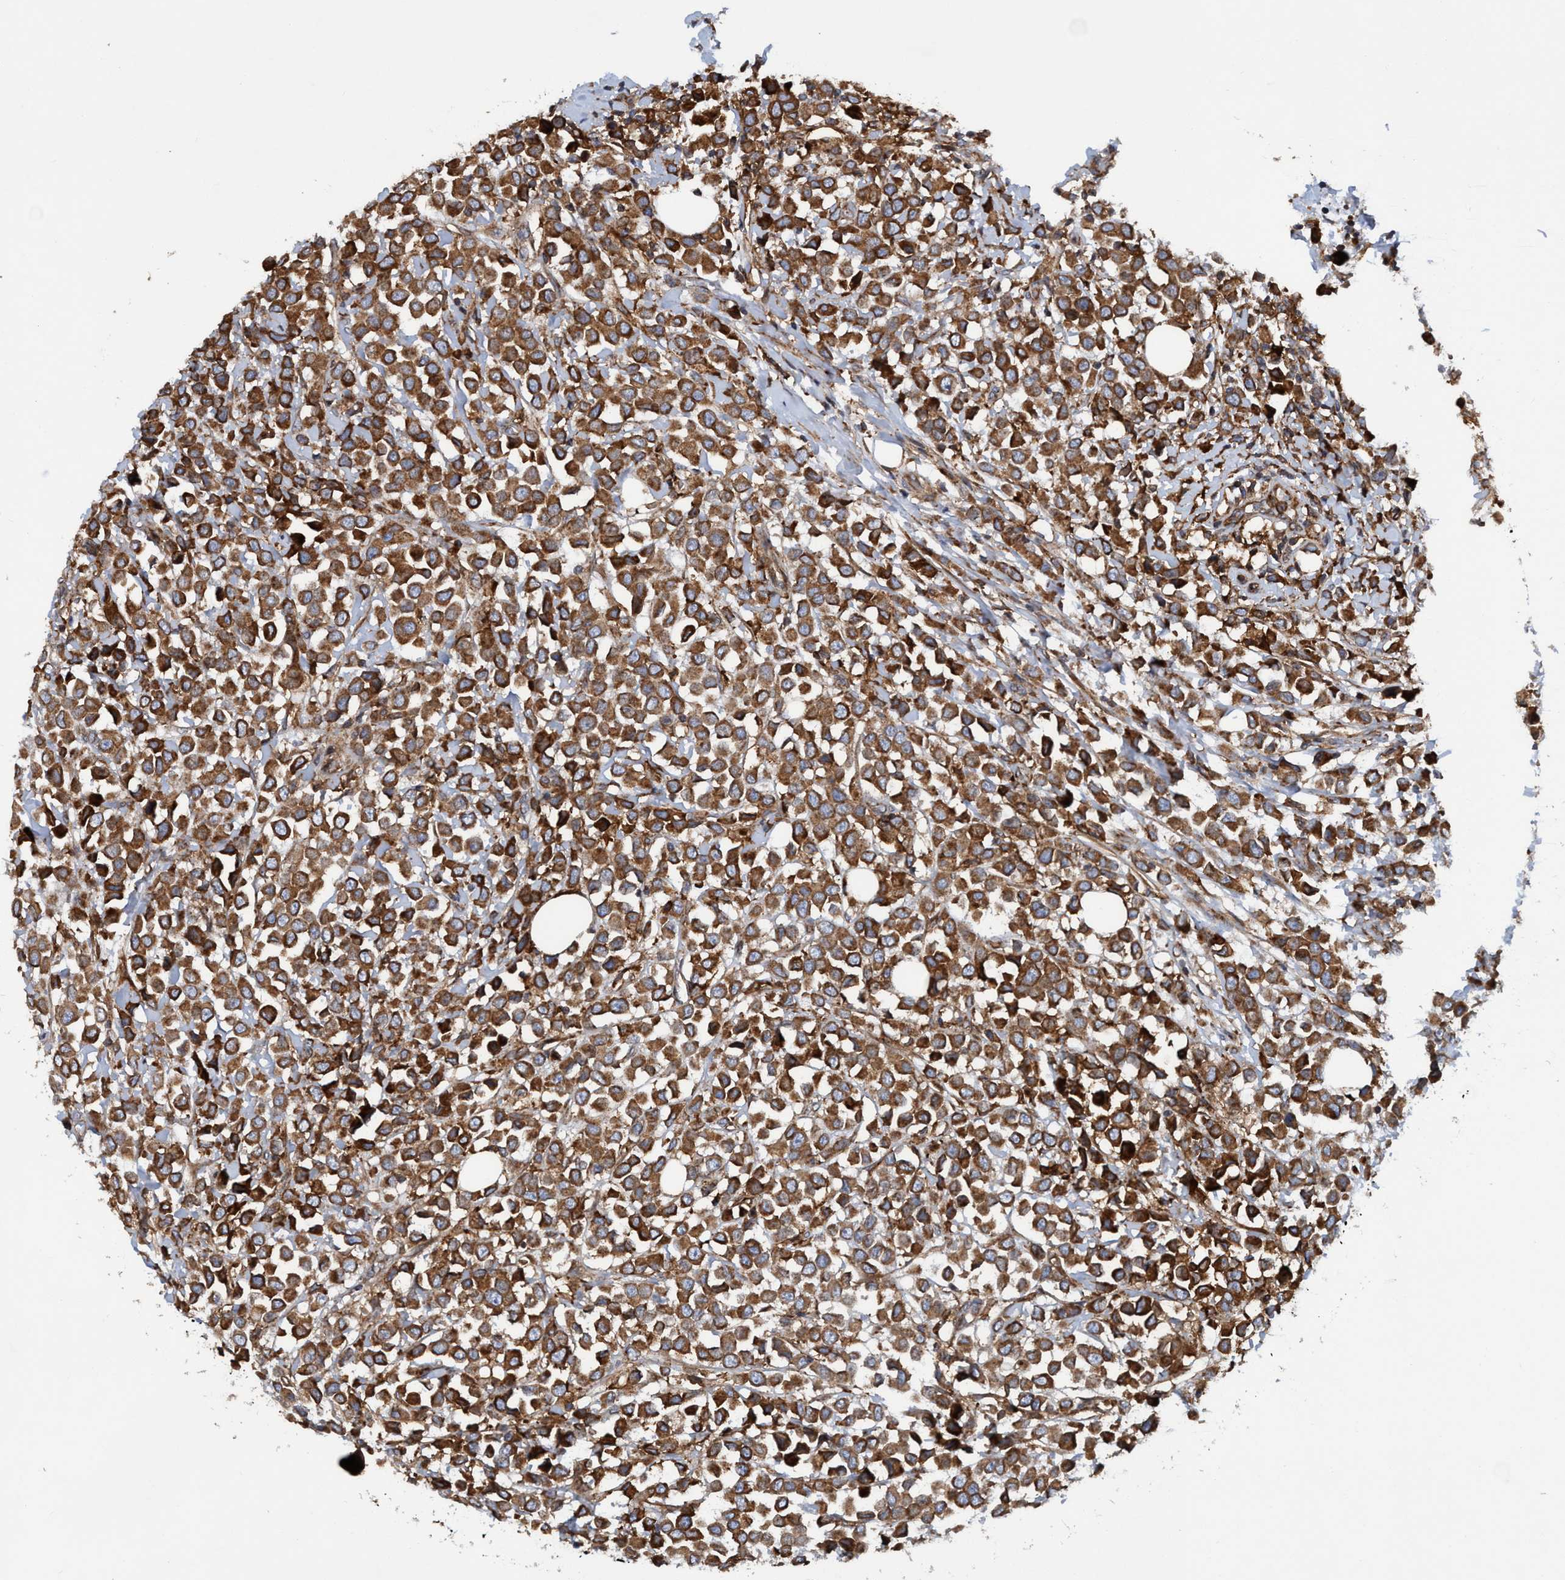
{"staining": {"intensity": "strong", "quantity": ">75%", "location": "cytoplasmic/membranous"}, "tissue": "breast cancer", "cell_type": "Tumor cells", "image_type": "cancer", "snomed": [{"axis": "morphology", "description": "Duct carcinoma"}, {"axis": "topography", "description": "Breast"}], "caption": "This histopathology image displays immunohistochemistry (IHC) staining of breast cancer (infiltrating ductal carcinoma), with high strong cytoplasmic/membranous expression in approximately >75% of tumor cells.", "gene": "SLC16A3", "patient": {"sex": "female", "age": 61}}